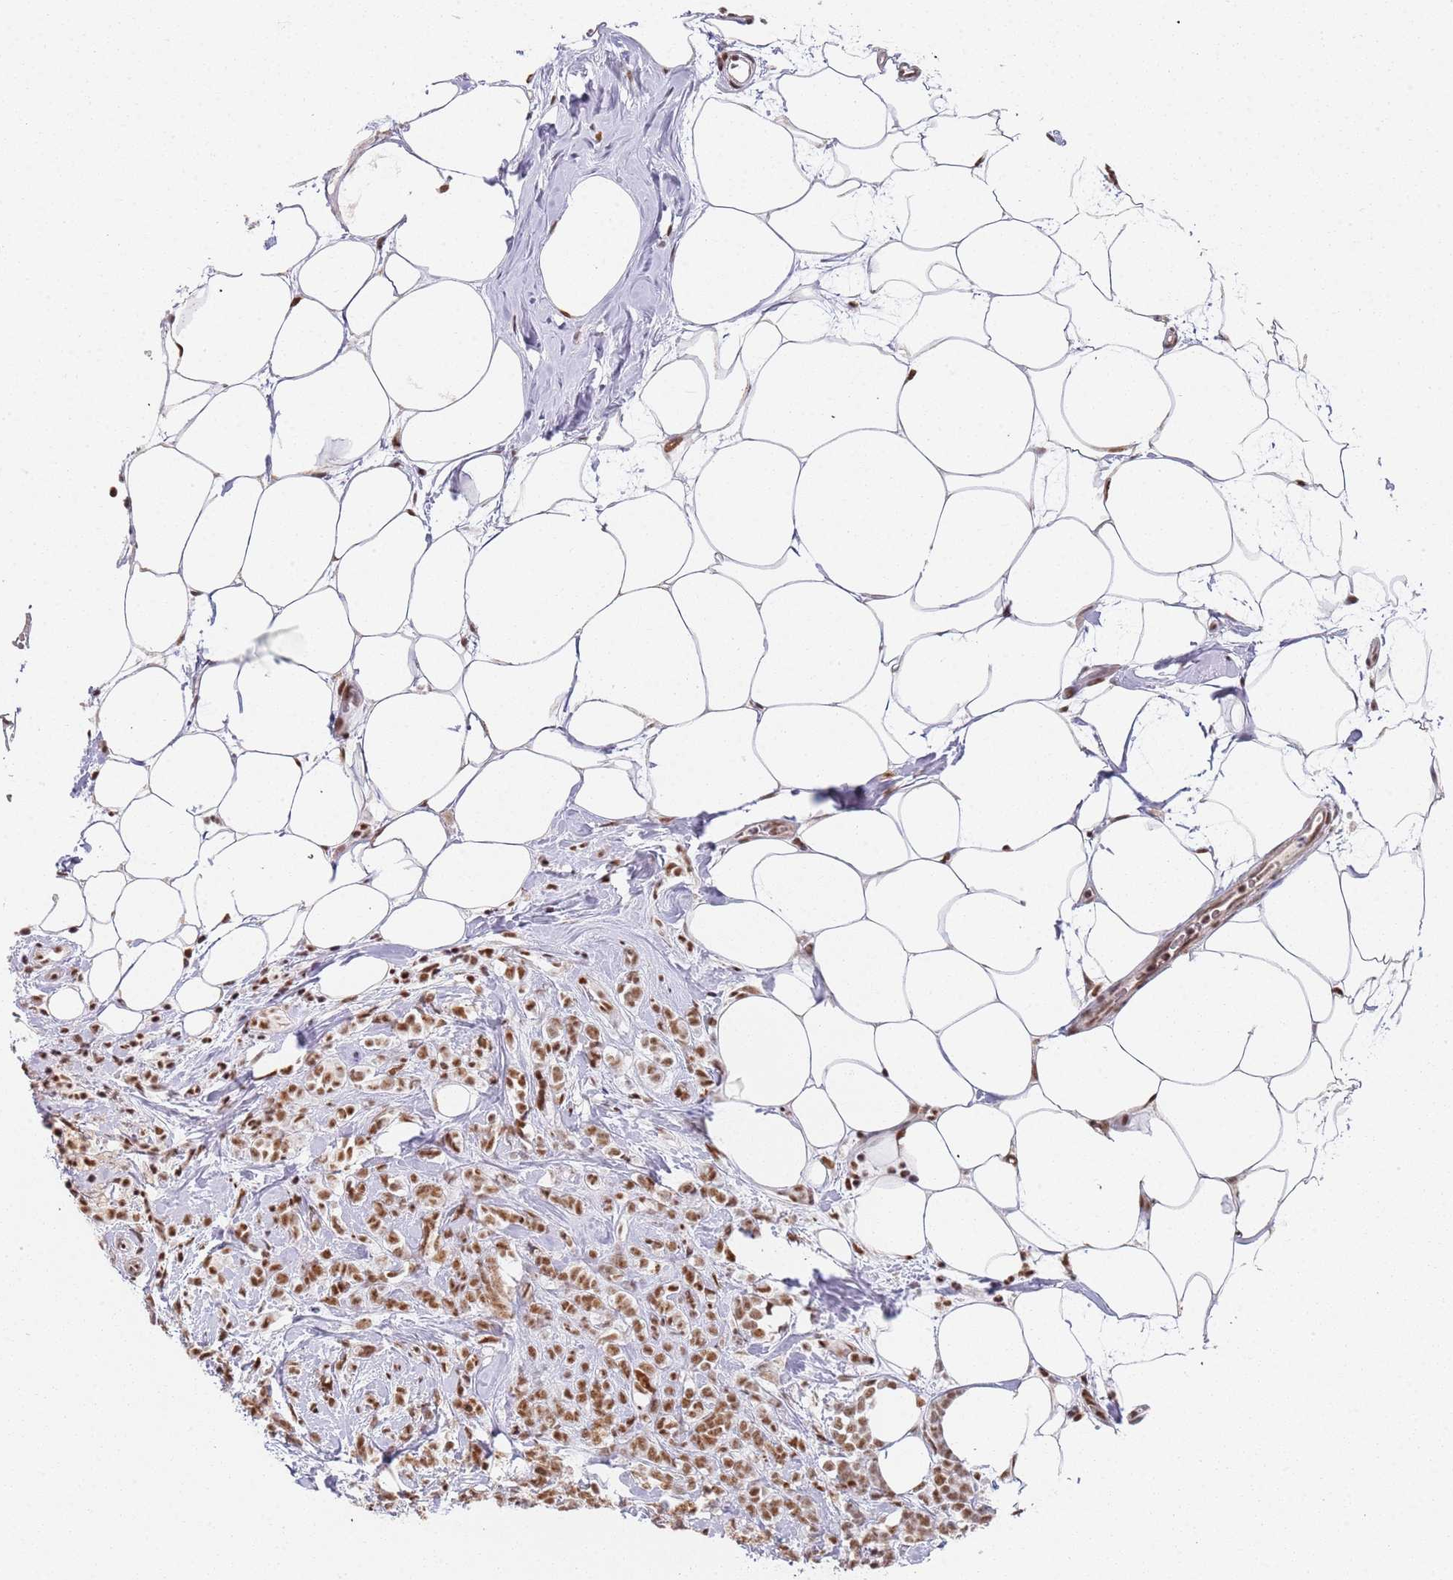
{"staining": {"intensity": "moderate", "quantity": ">75%", "location": "nuclear"}, "tissue": "breast cancer", "cell_type": "Tumor cells", "image_type": "cancer", "snomed": [{"axis": "morphology", "description": "Lobular carcinoma"}, {"axis": "topography", "description": "Breast"}], "caption": "This is a photomicrograph of IHC staining of breast lobular carcinoma, which shows moderate staining in the nuclear of tumor cells.", "gene": "AKAP8L", "patient": {"sex": "female", "age": 58}}